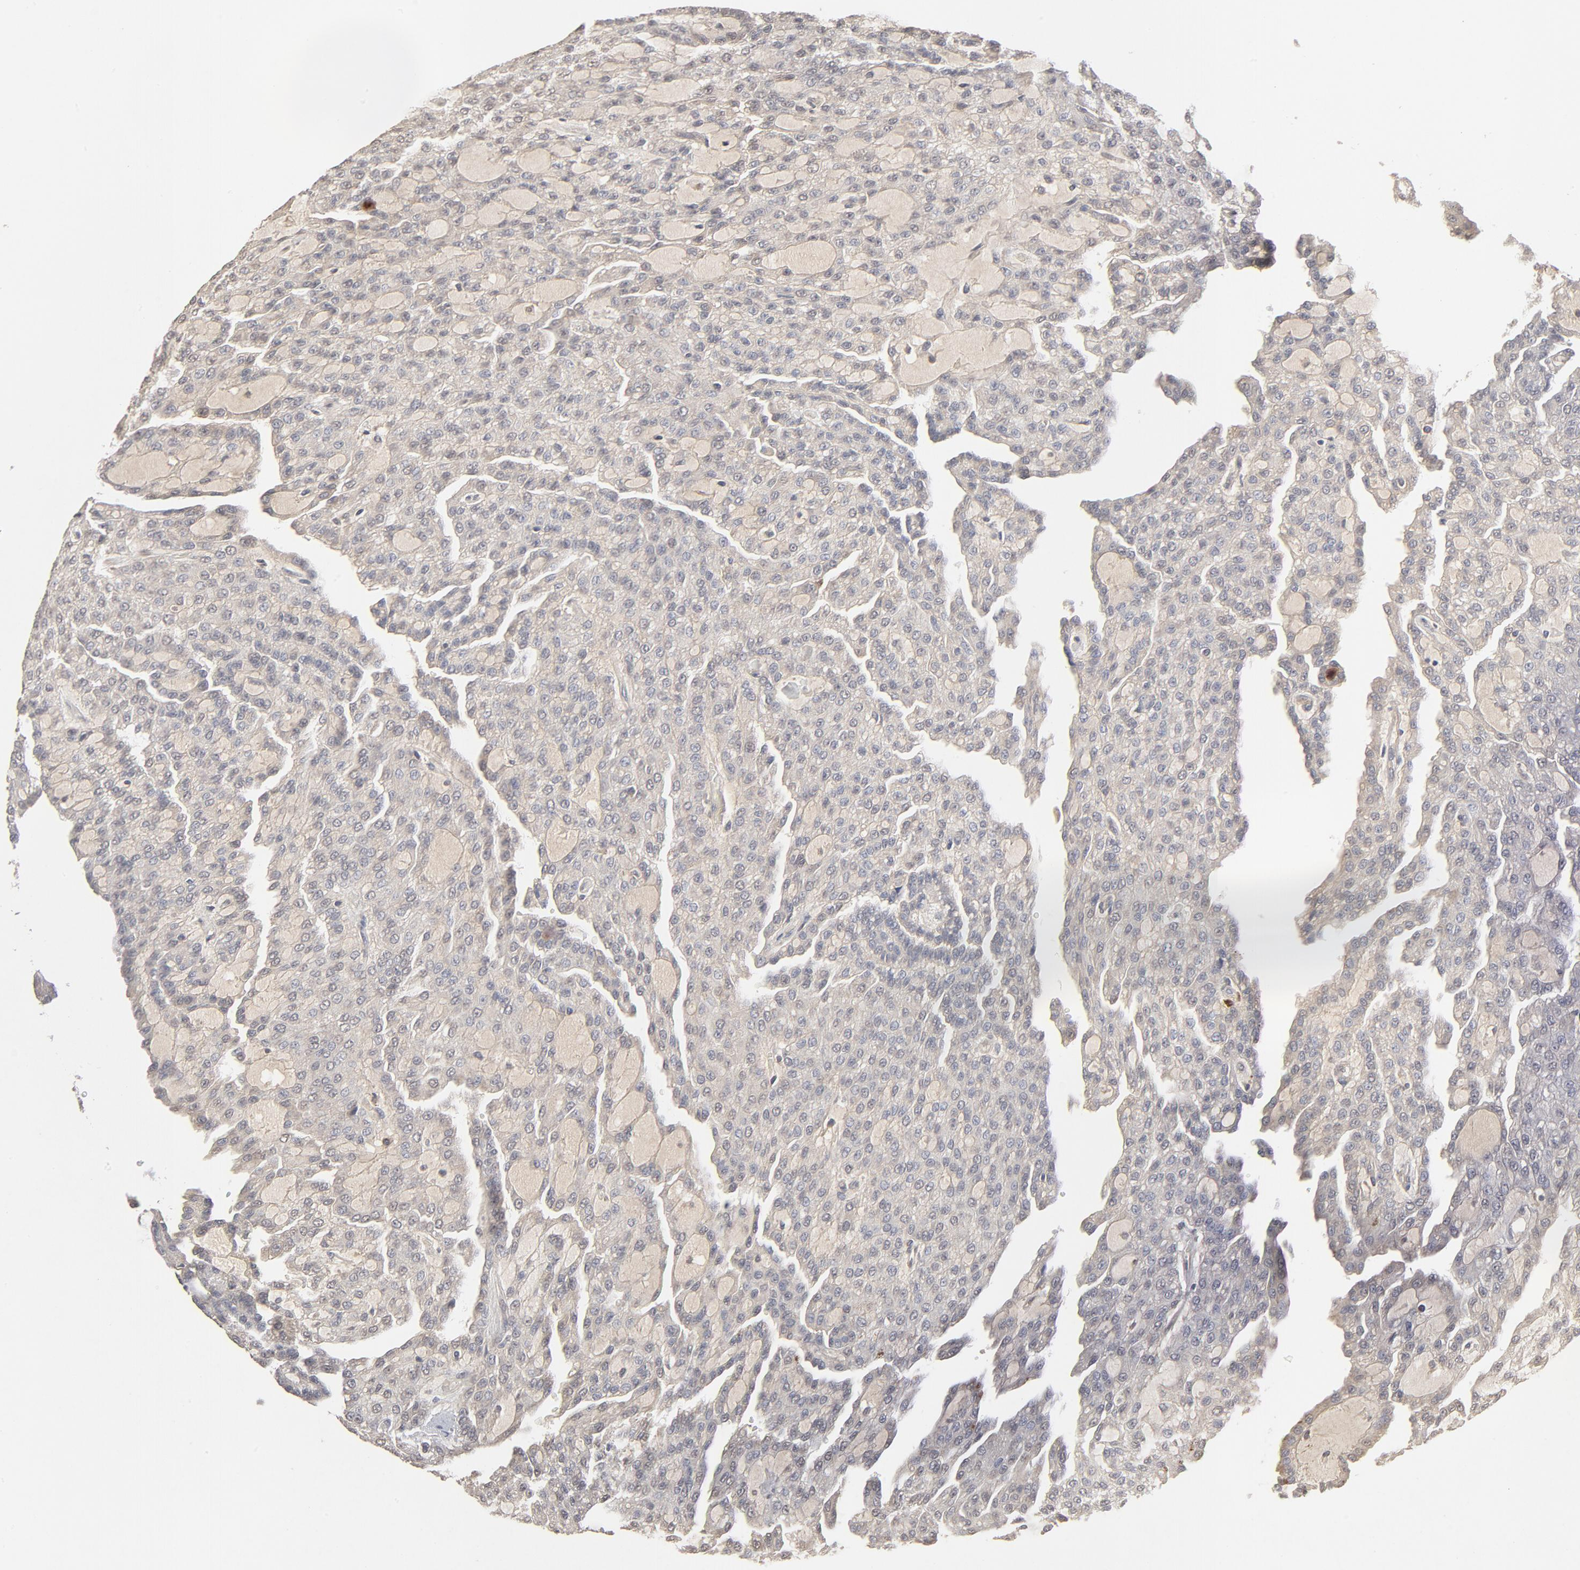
{"staining": {"intensity": "weak", "quantity": ">75%", "location": "cytoplasmic/membranous"}, "tissue": "renal cancer", "cell_type": "Tumor cells", "image_type": "cancer", "snomed": [{"axis": "morphology", "description": "Adenocarcinoma, NOS"}, {"axis": "topography", "description": "Kidney"}], "caption": "DAB (3,3'-diaminobenzidine) immunohistochemical staining of renal cancer displays weak cytoplasmic/membranous protein expression in approximately >75% of tumor cells.", "gene": "IL3RA", "patient": {"sex": "male", "age": 63}}